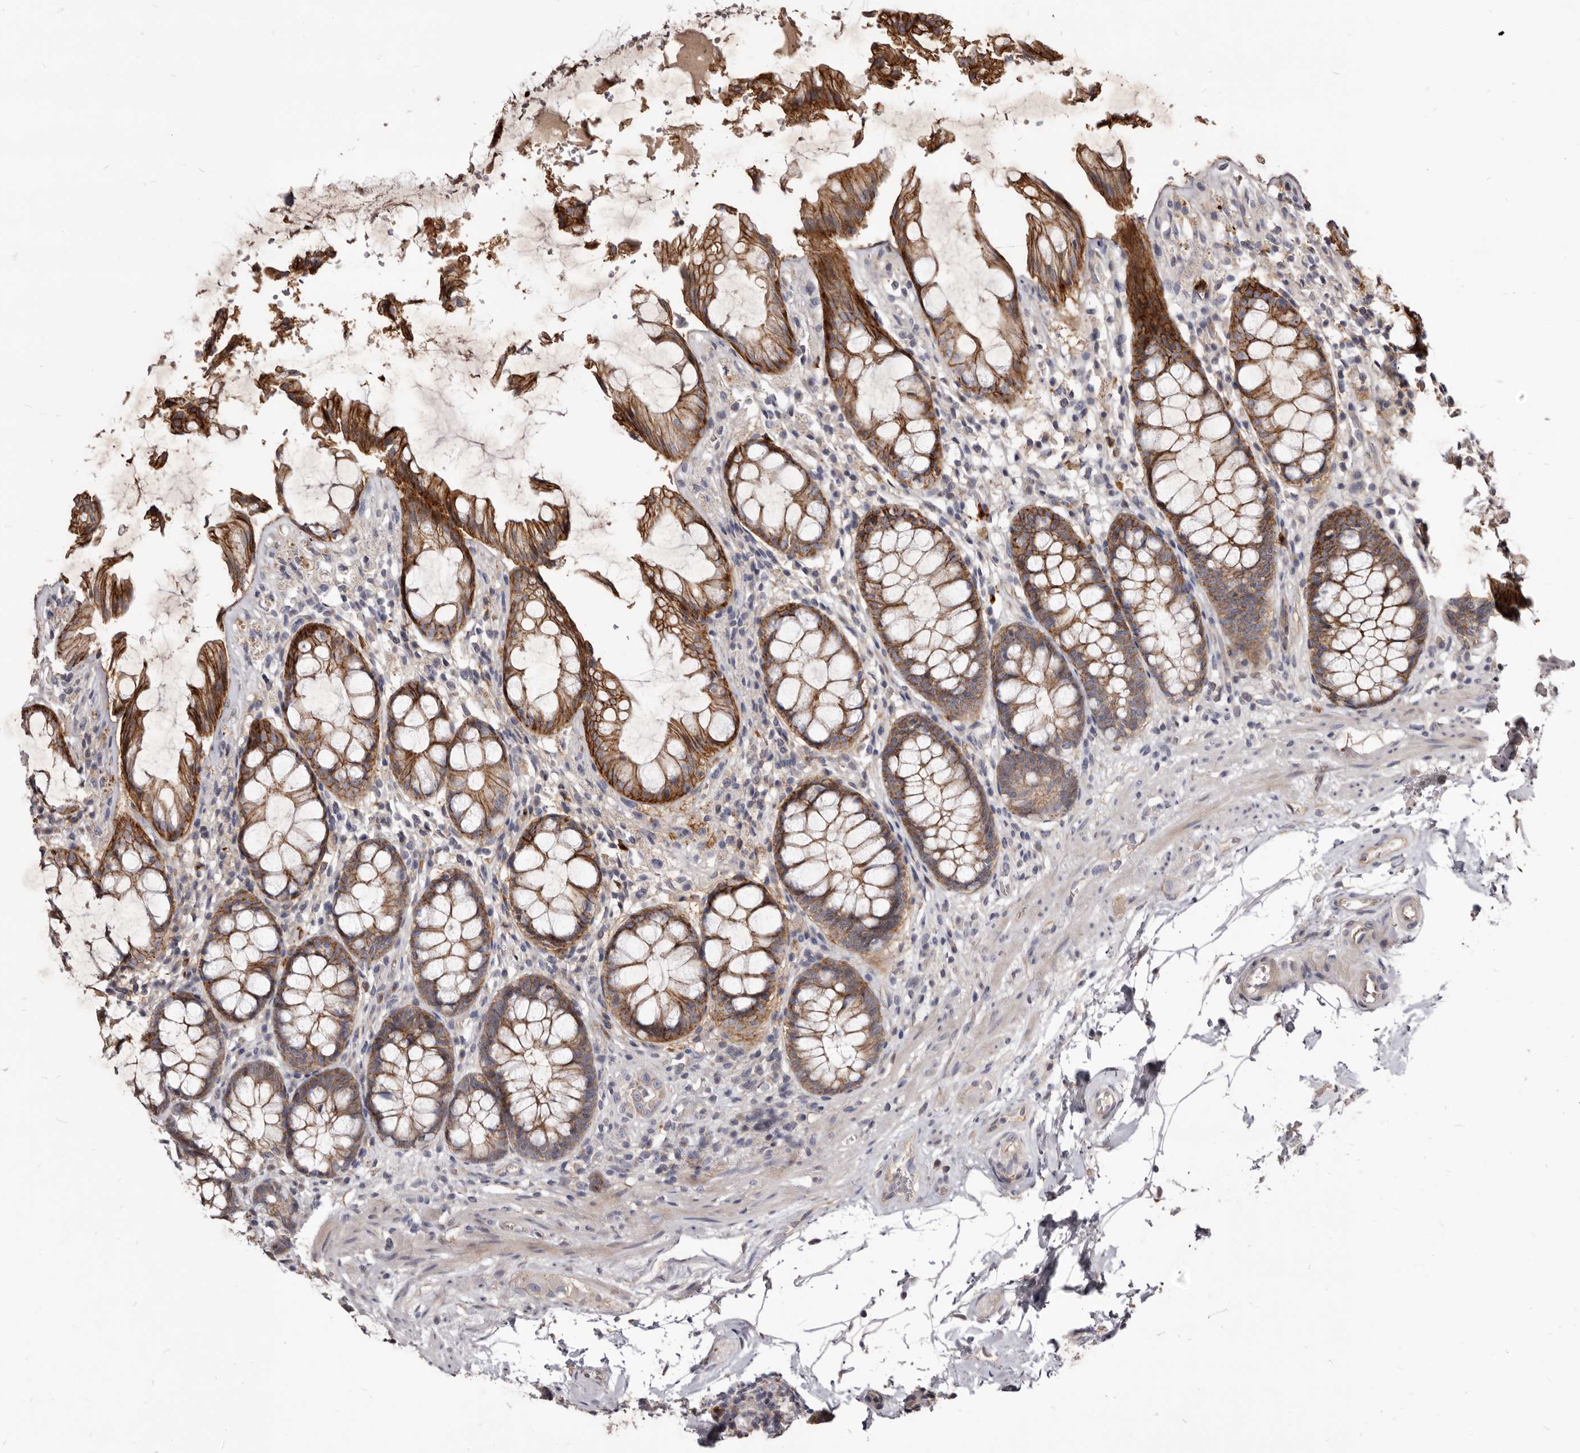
{"staining": {"intensity": "strong", "quantity": ">75%", "location": "cytoplasmic/membranous"}, "tissue": "rectum", "cell_type": "Glandular cells", "image_type": "normal", "snomed": [{"axis": "morphology", "description": "Normal tissue, NOS"}, {"axis": "topography", "description": "Rectum"}], "caption": "High-power microscopy captured an IHC histopathology image of benign rectum, revealing strong cytoplasmic/membranous expression in about >75% of glandular cells. The protein of interest is shown in brown color, while the nuclei are stained blue.", "gene": "FAS", "patient": {"sex": "male", "age": 64}}